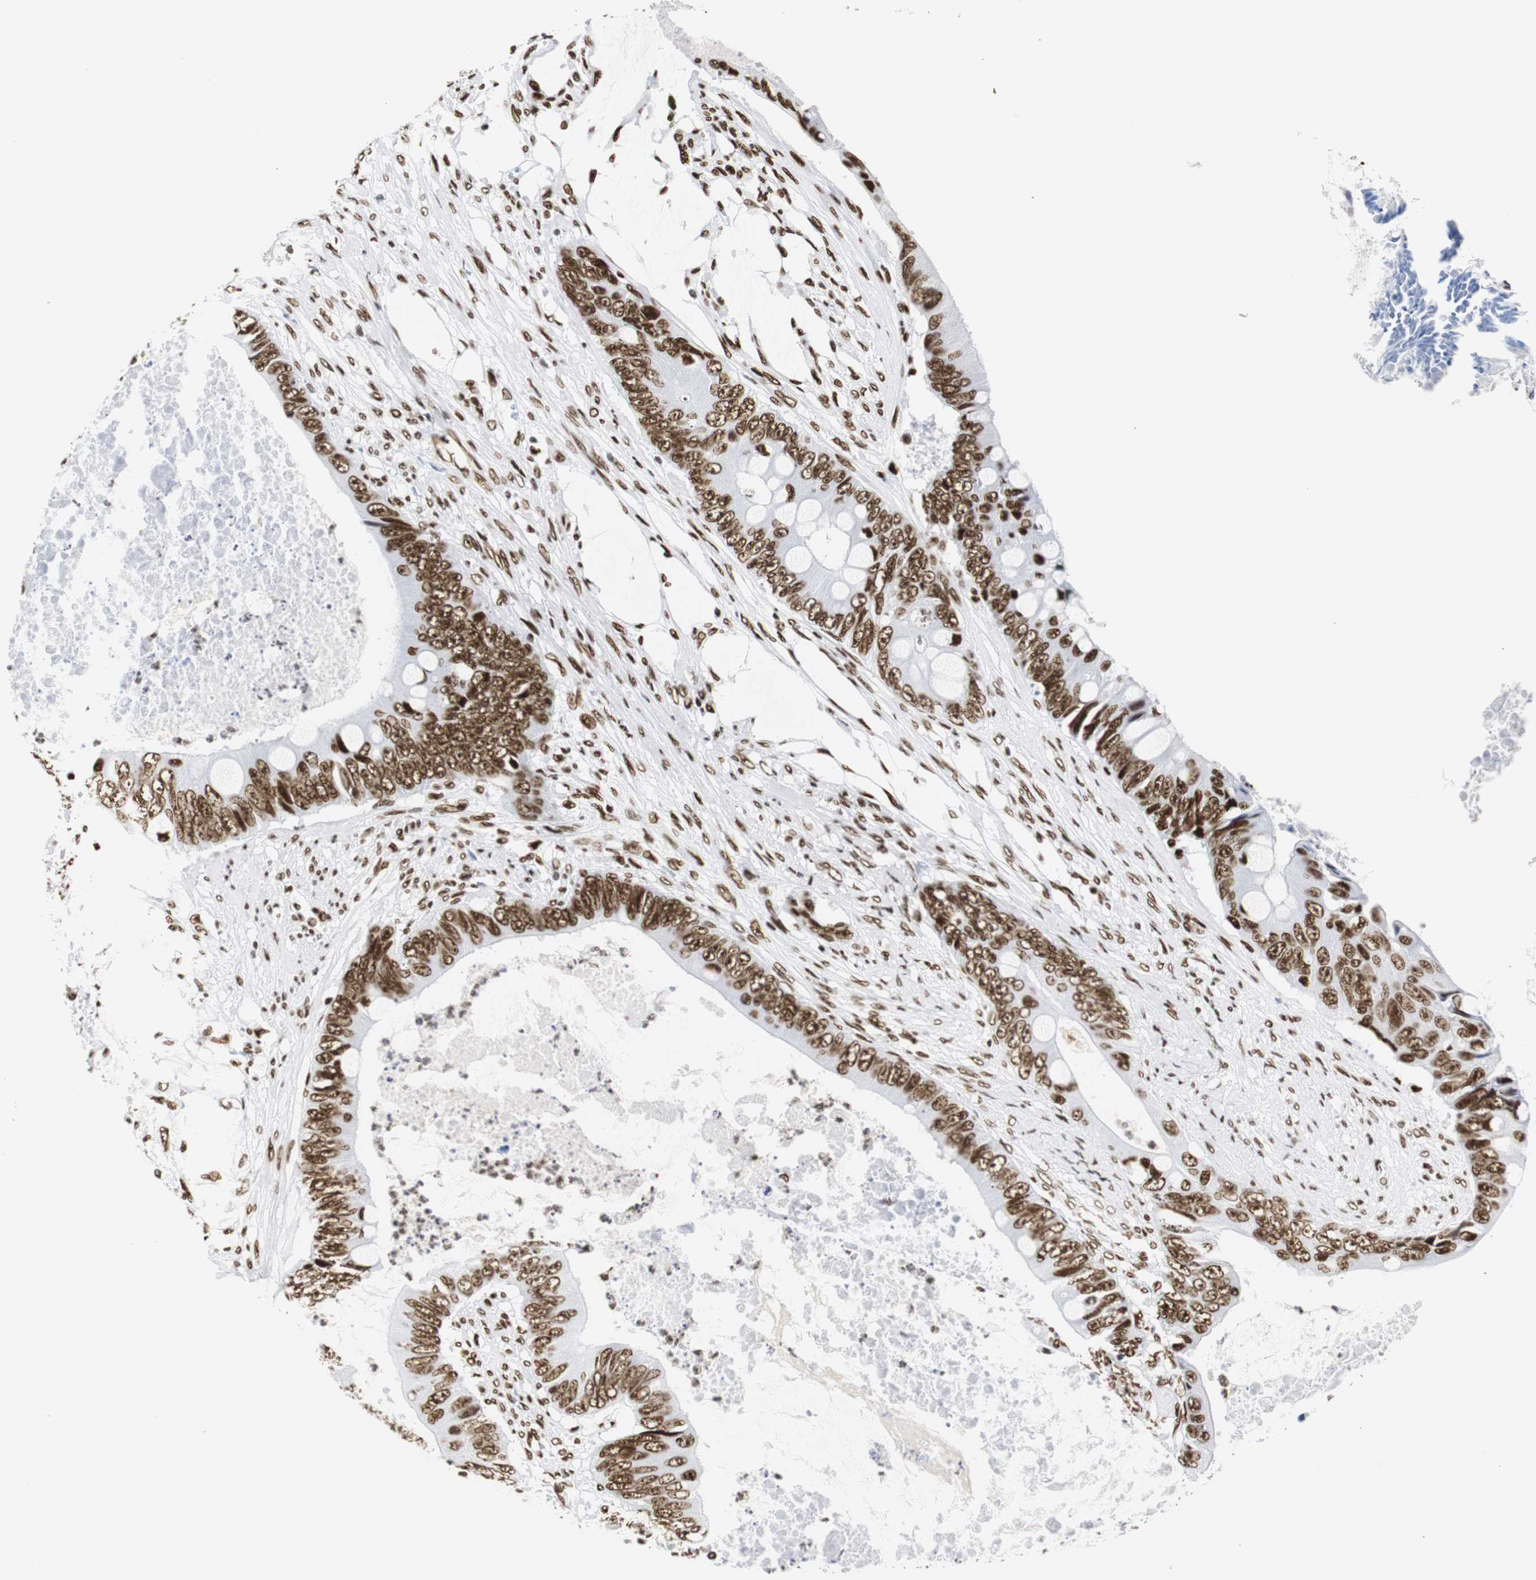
{"staining": {"intensity": "strong", "quantity": ">75%", "location": "nuclear"}, "tissue": "colorectal cancer", "cell_type": "Tumor cells", "image_type": "cancer", "snomed": [{"axis": "morphology", "description": "Adenocarcinoma, NOS"}, {"axis": "topography", "description": "Rectum"}], "caption": "High-magnification brightfield microscopy of adenocarcinoma (colorectal) stained with DAB (3,3'-diaminobenzidine) (brown) and counterstained with hematoxylin (blue). tumor cells exhibit strong nuclear staining is identified in about>75% of cells.", "gene": "HNRNPH2", "patient": {"sex": "female", "age": 77}}